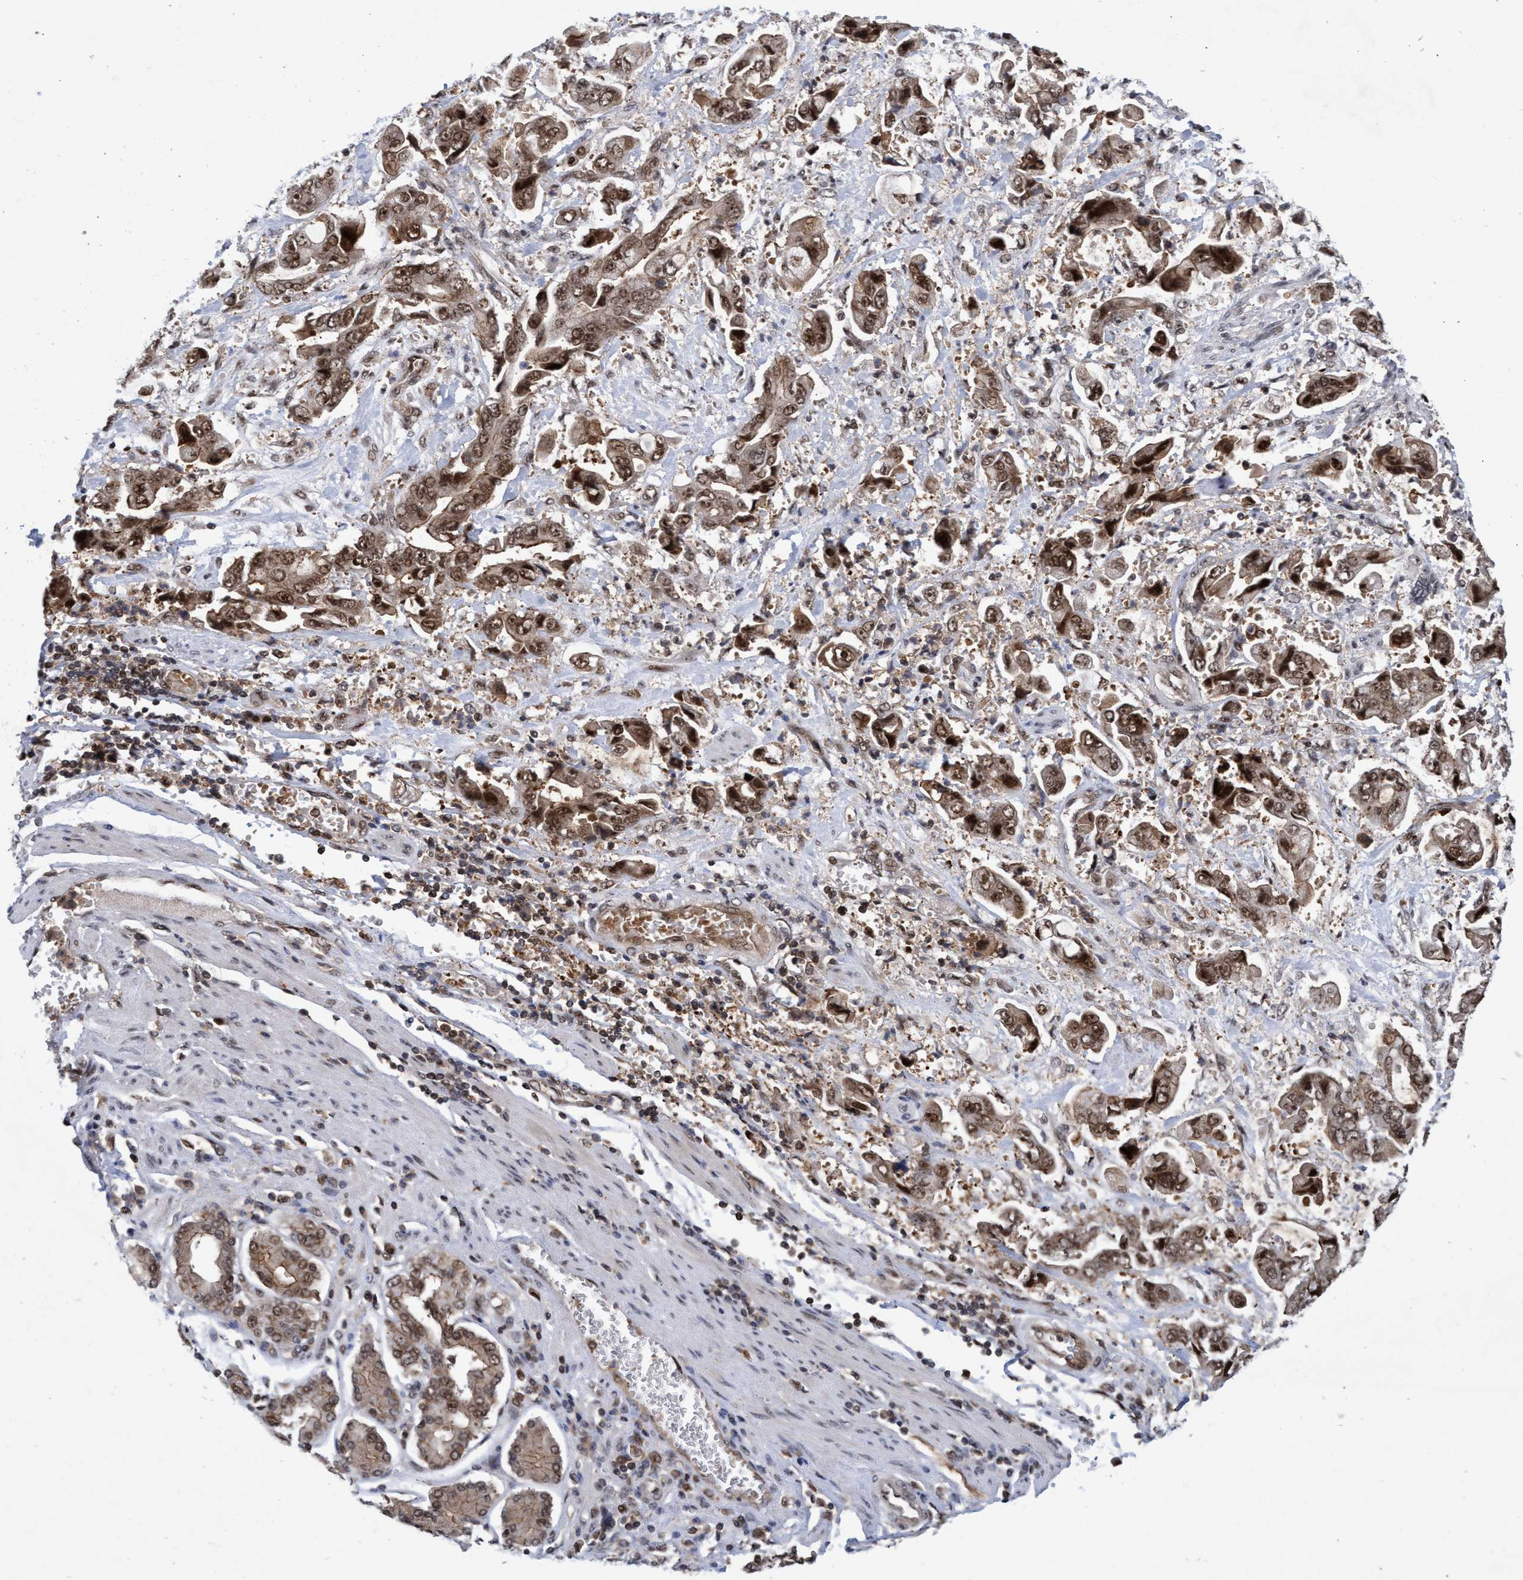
{"staining": {"intensity": "moderate", "quantity": ">75%", "location": "cytoplasmic/membranous,nuclear"}, "tissue": "stomach cancer", "cell_type": "Tumor cells", "image_type": "cancer", "snomed": [{"axis": "morphology", "description": "Normal tissue, NOS"}, {"axis": "morphology", "description": "Adenocarcinoma, NOS"}, {"axis": "topography", "description": "Stomach"}], "caption": "This photomicrograph displays immunohistochemistry (IHC) staining of human stomach cancer, with medium moderate cytoplasmic/membranous and nuclear expression in about >75% of tumor cells.", "gene": "GTF2F1", "patient": {"sex": "male", "age": 62}}